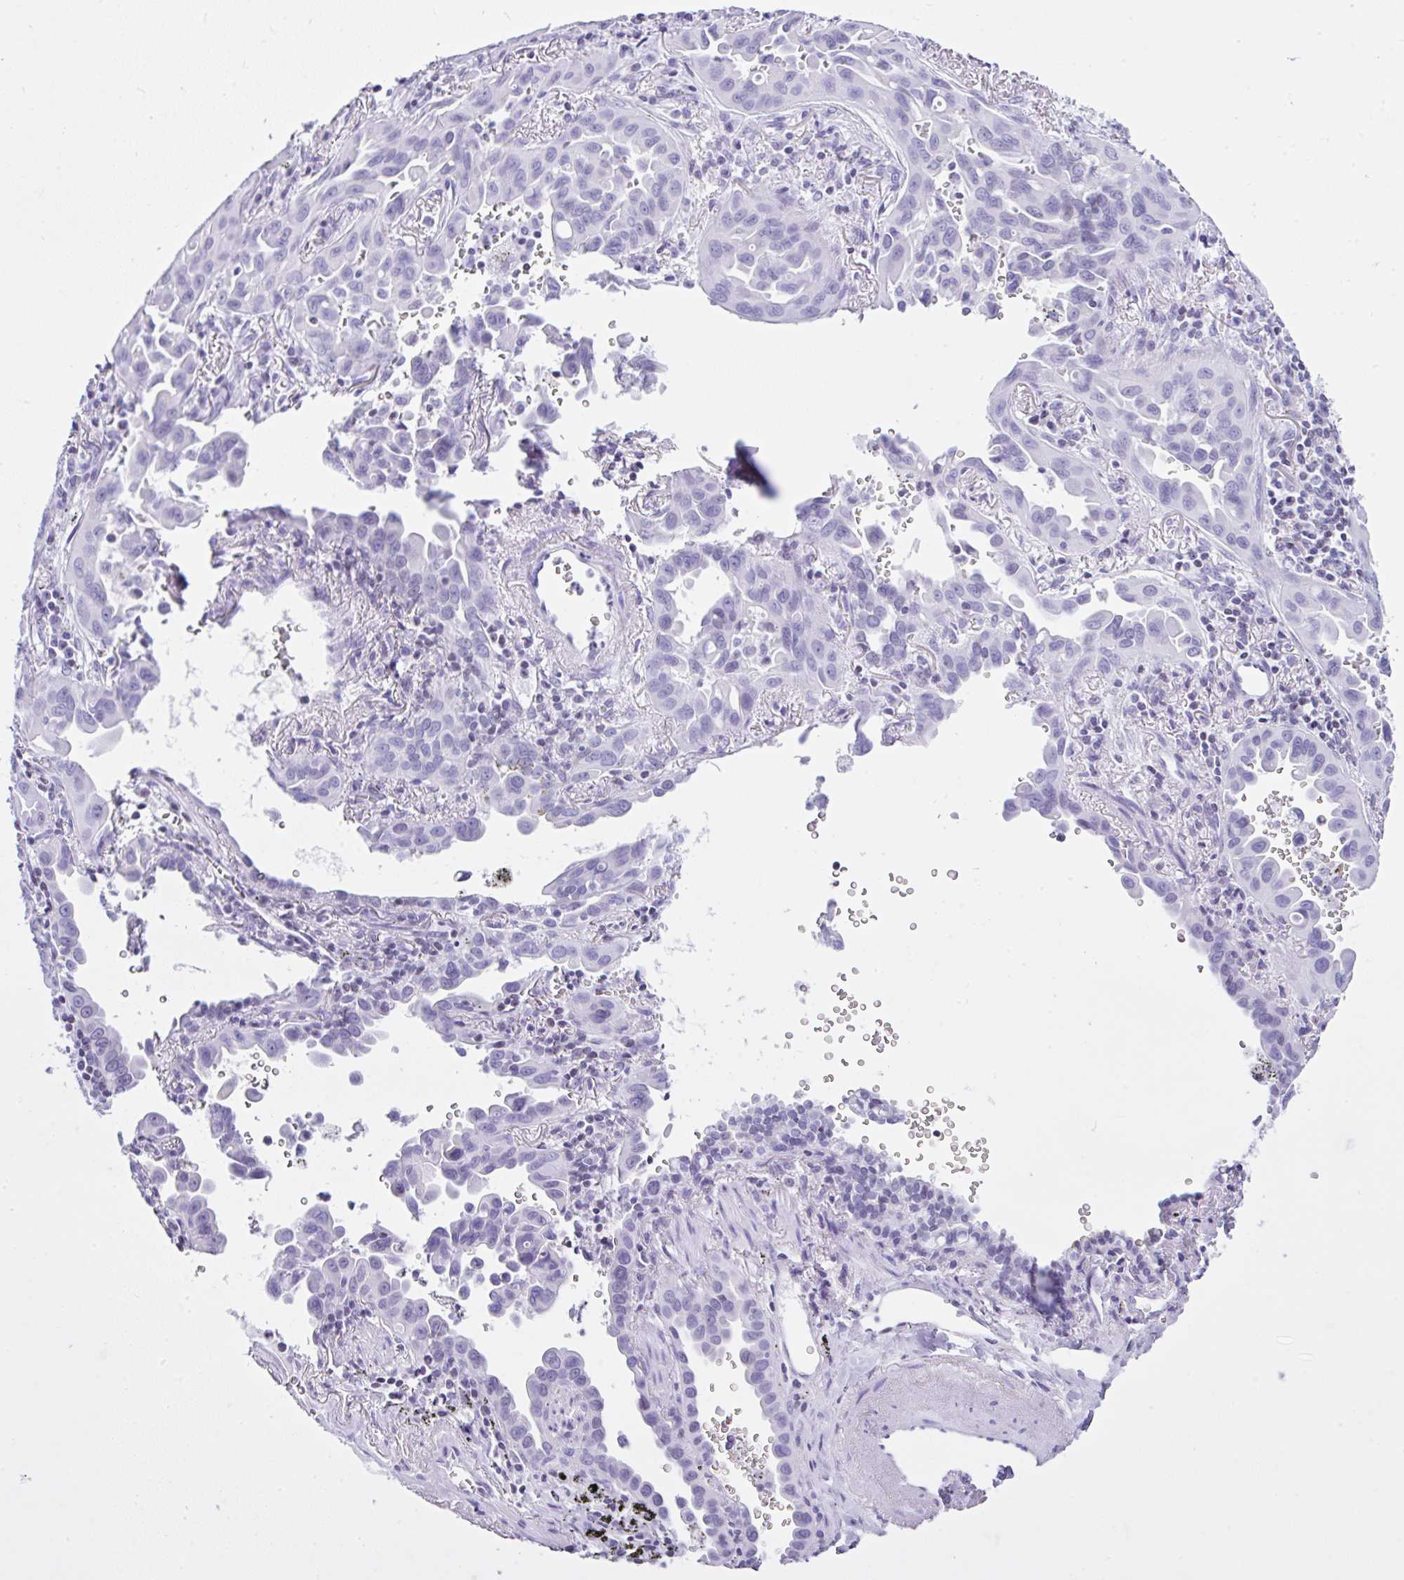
{"staining": {"intensity": "negative", "quantity": "none", "location": "none"}, "tissue": "lung cancer", "cell_type": "Tumor cells", "image_type": "cancer", "snomed": [{"axis": "morphology", "description": "Adenocarcinoma, NOS"}, {"axis": "topography", "description": "Lung"}], "caption": "A high-resolution image shows immunohistochemistry staining of lung cancer (adenocarcinoma), which displays no significant positivity in tumor cells.", "gene": "KRT27", "patient": {"sex": "male", "age": 68}}